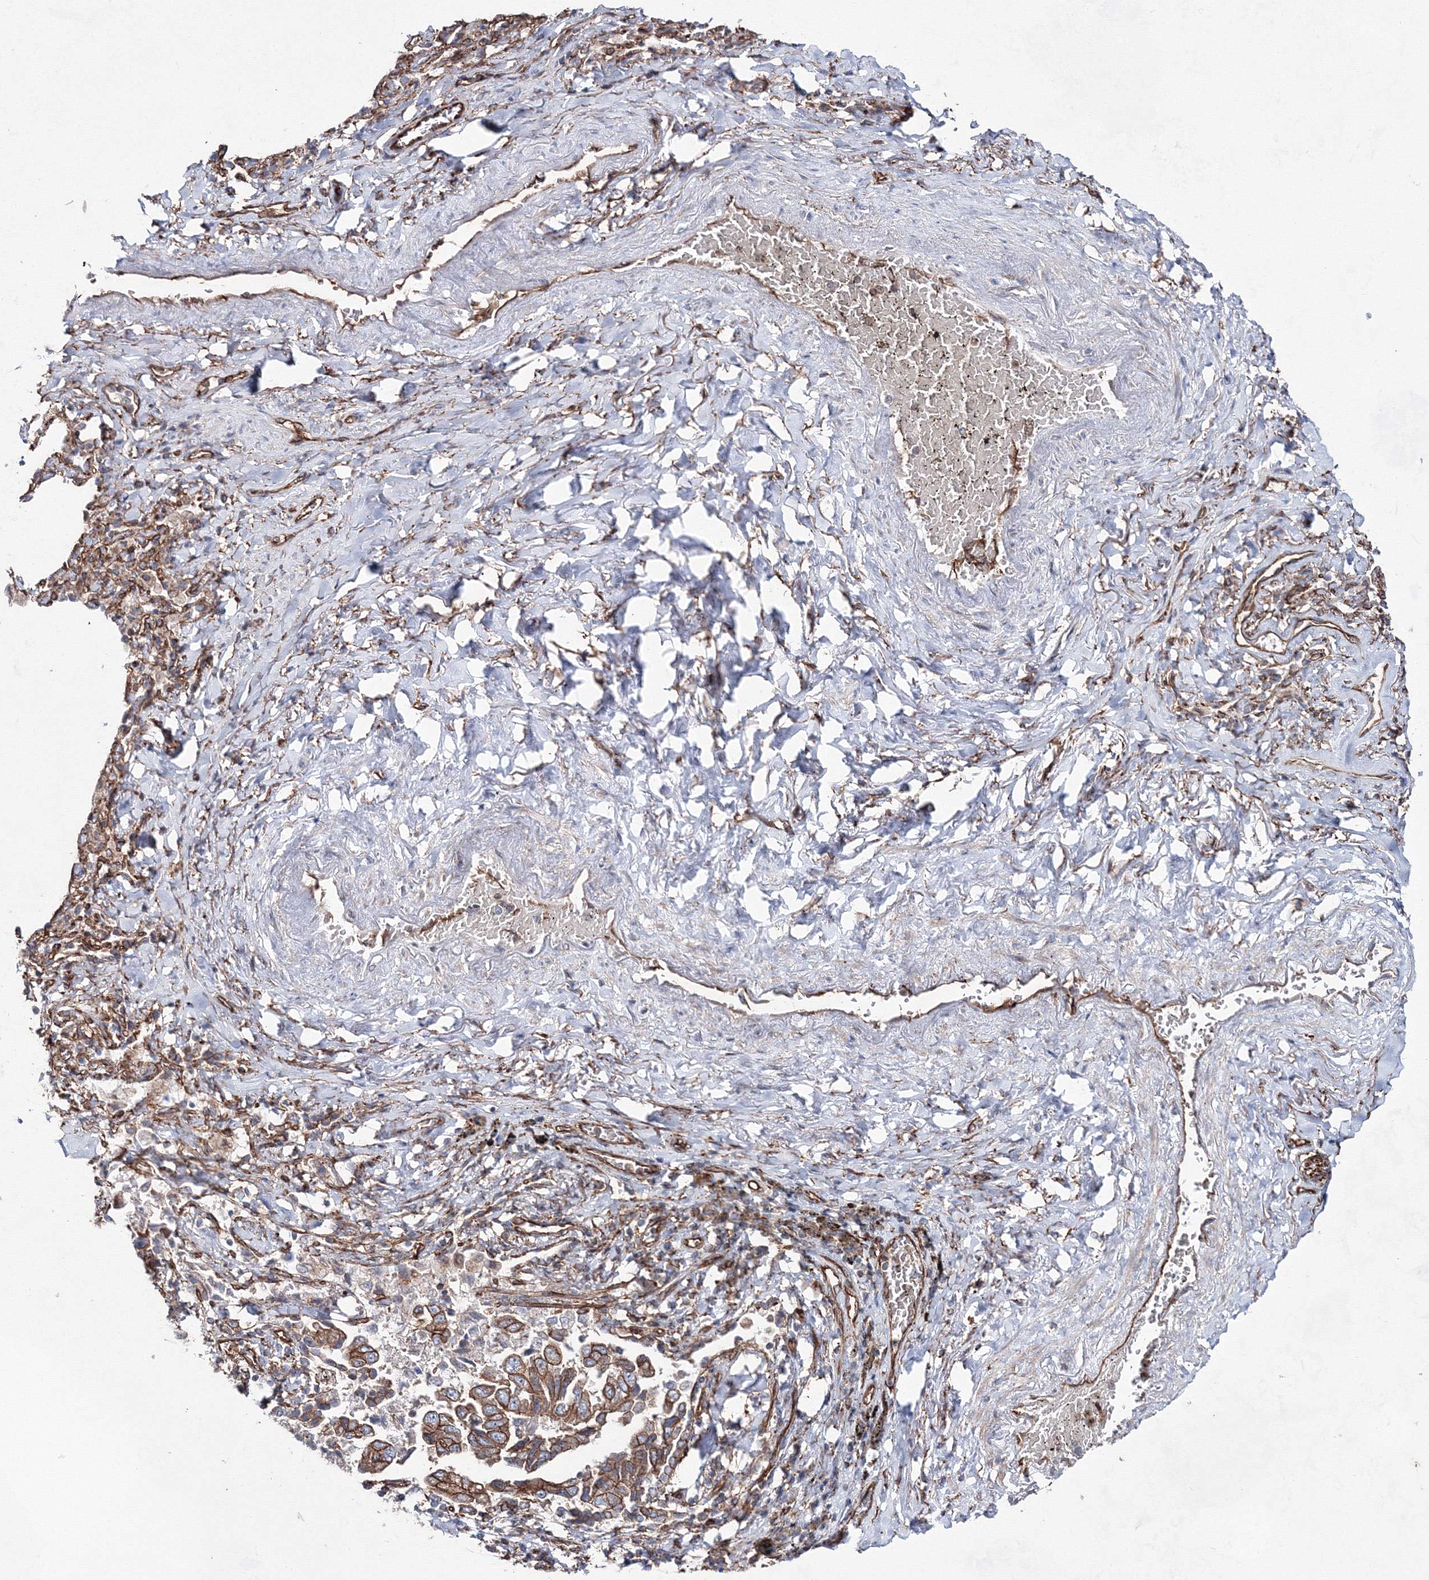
{"staining": {"intensity": "moderate", "quantity": ">75%", "location": "cytoplasmic/membranous"}, "tissue": "lung cancer", "cell_type": "Tumor cells", "image_type": "cancer", "snomed": [{"axis": "morphology", "description": "Adenocarcinoma, NOS"}, {"axis": "topography", "description": "Lung"}], "caption": "IHC (DAB (3,3'-diaminobenzidine)) staining of human lung cancer shows moderate cytoplasmic/membranous protein expression in approximately >75% of tumor cells. (IHC, brightfield microscopy, high magnification).", "gene": "ANKRD37", "patient": {"sex": "female", "age": 51}}